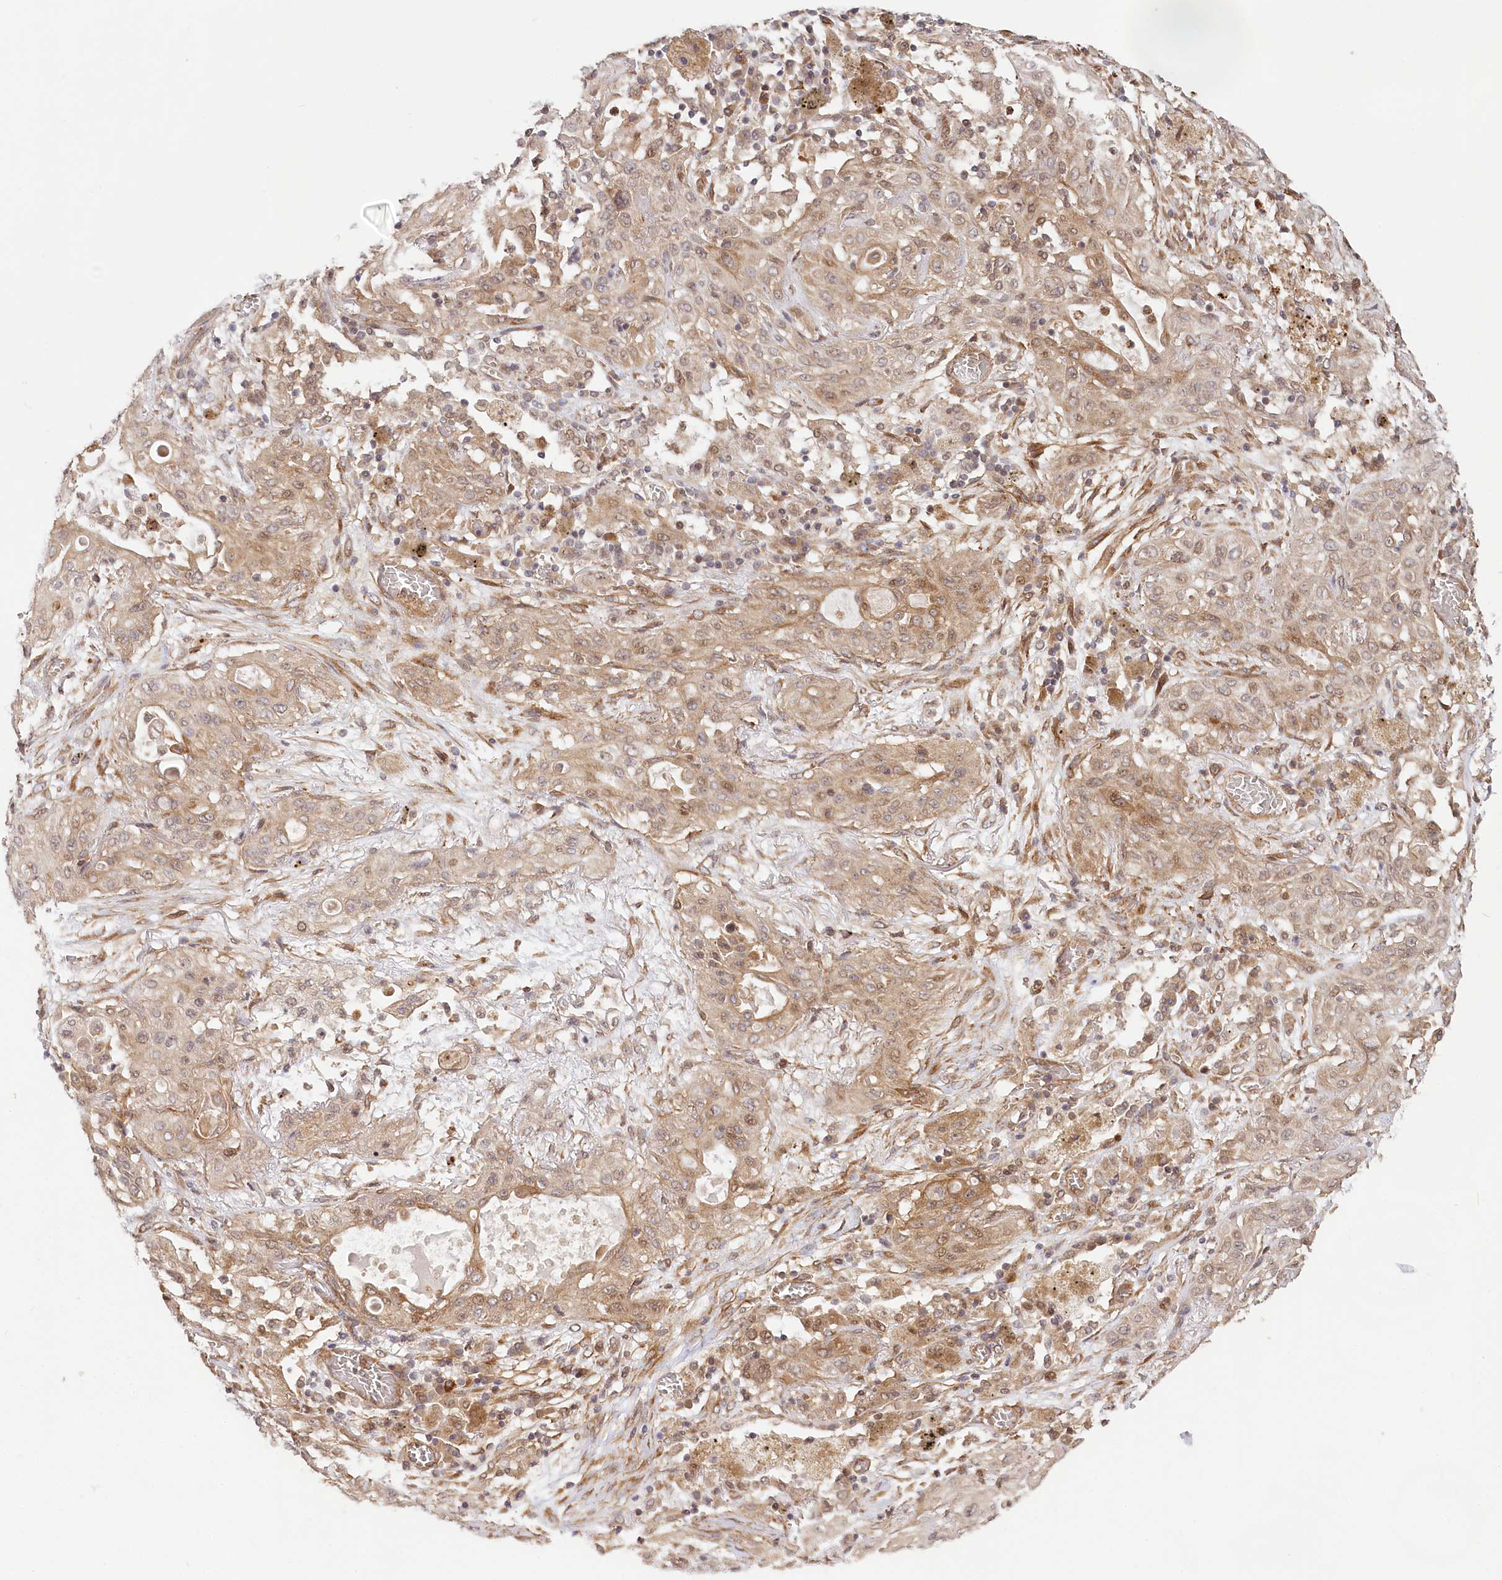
{"staining": {"intensity": "moderate", "quantity": "<25%", "location": "cytoplasmic/membranous"}, "tissue": "lung cancer", "cell_type": "Tumor cells", "image_type": "cancer", "snomed": [{"axis": "morphology", "description": "Squamous cell carcinoma, NOS"}, {"axis": "topography", "description": "Lung"}], "caption": "Immunohistochemistry (IHC) photomicrograph of neoplastic tissue: squamous cell carcinoma (lung) stained using immunohistochemistry (IHC) reveals low levels of moderate protein expression localized specifically in the cytoplasmic/membranous of tumor cells, appearing as a cytoplasmic/membranous brown color.", "gene": "CEP70", "patient": {"sex": "female", "age": 47}}